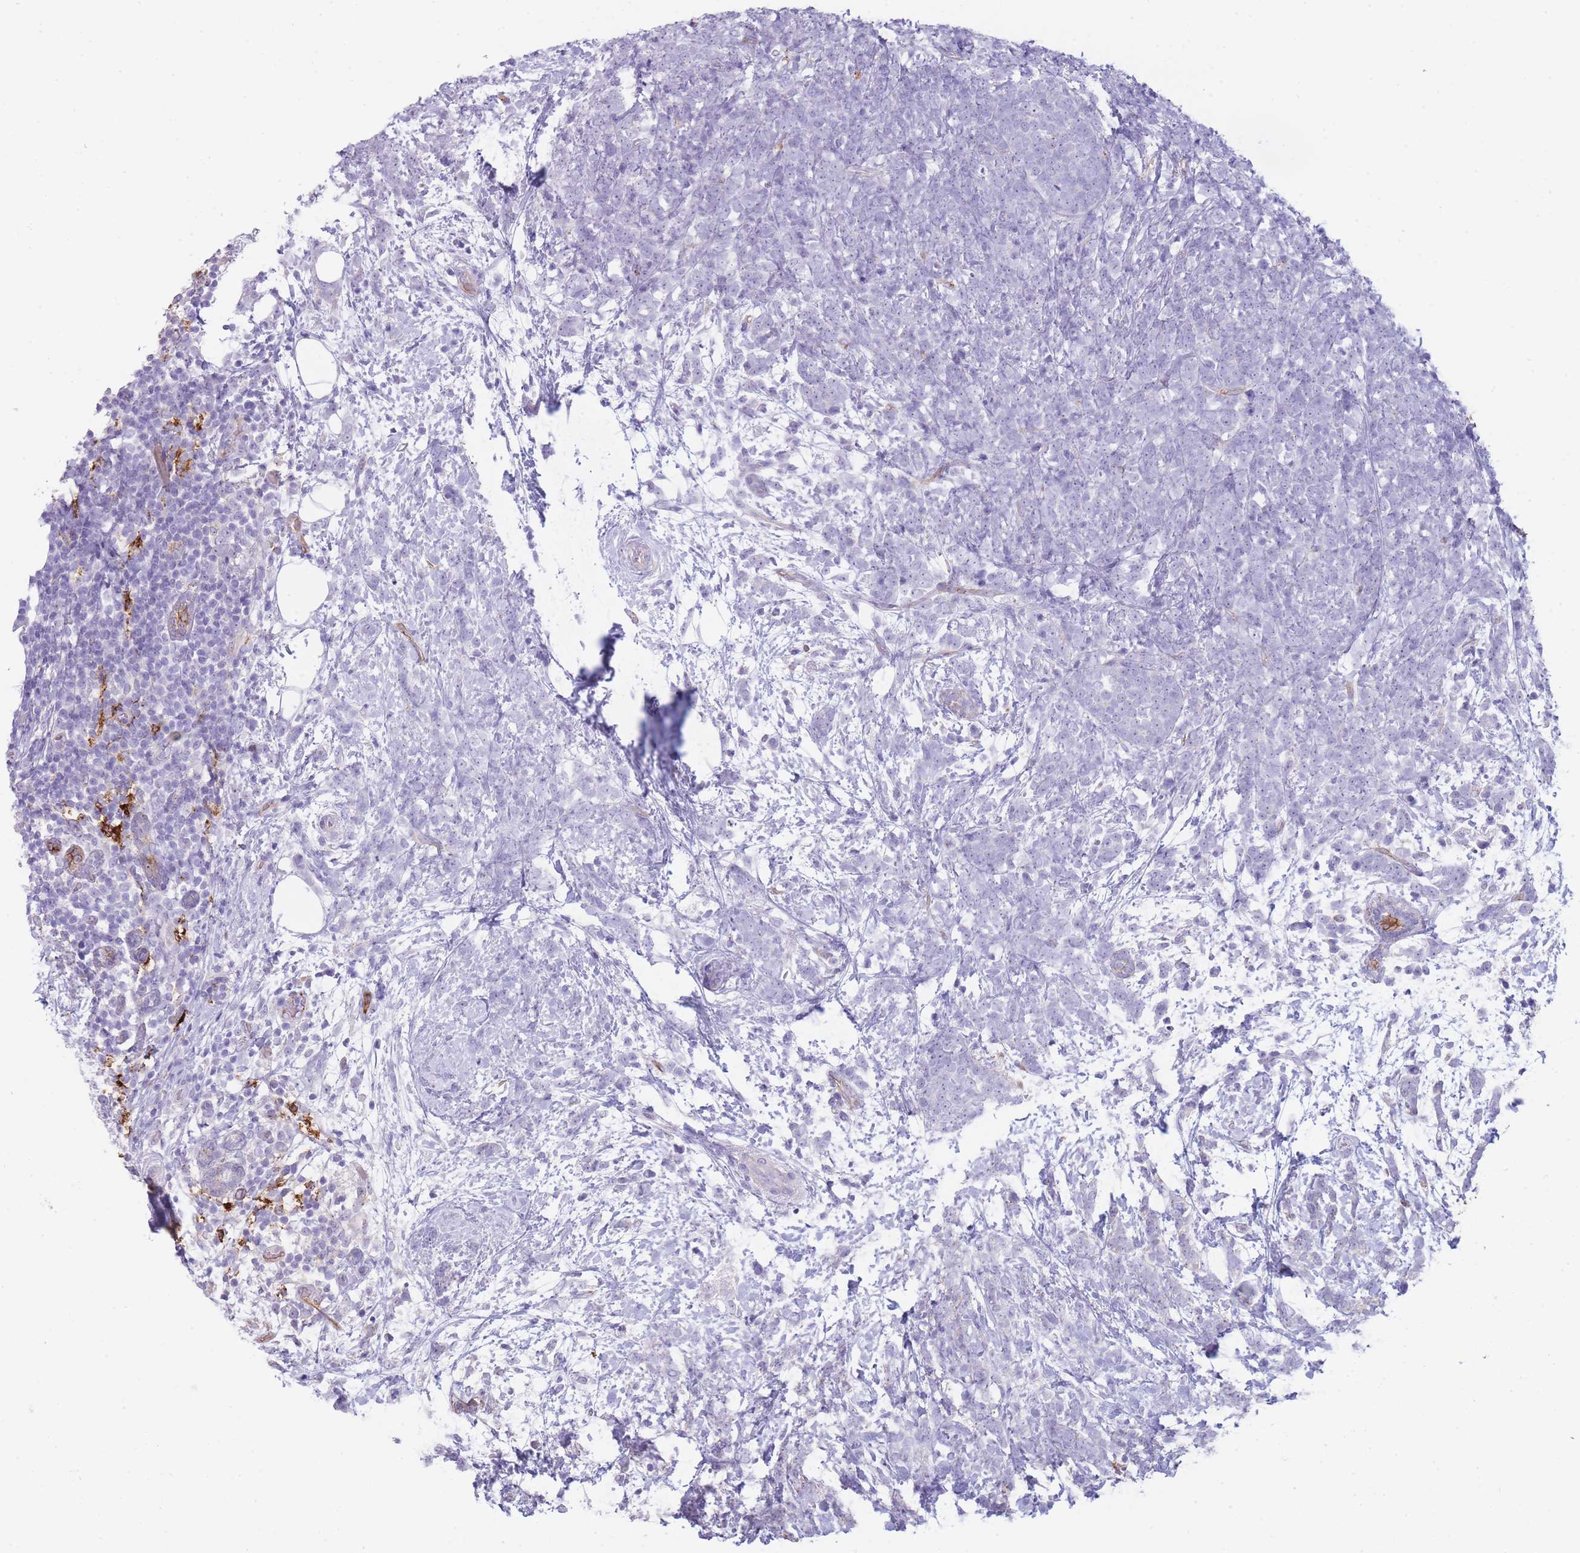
{"staining": {"intensity": "negative", "quantity": "none", "location": "none"}, "tissue": "breast cancer", "cell_type": "Tumor cells", "image_type": "cancer", "snomed": [{"axis": "morphology", "description": "Lobular carcinoma"}, {"axis": "topography", "description": "Breast"}], "caption": "The micrograph exhibits no significant positivity in tumor cells of lobular carcinoma (breast).", "gene": "UTP14A", "patient": {"sex": "female", "age": 58}}